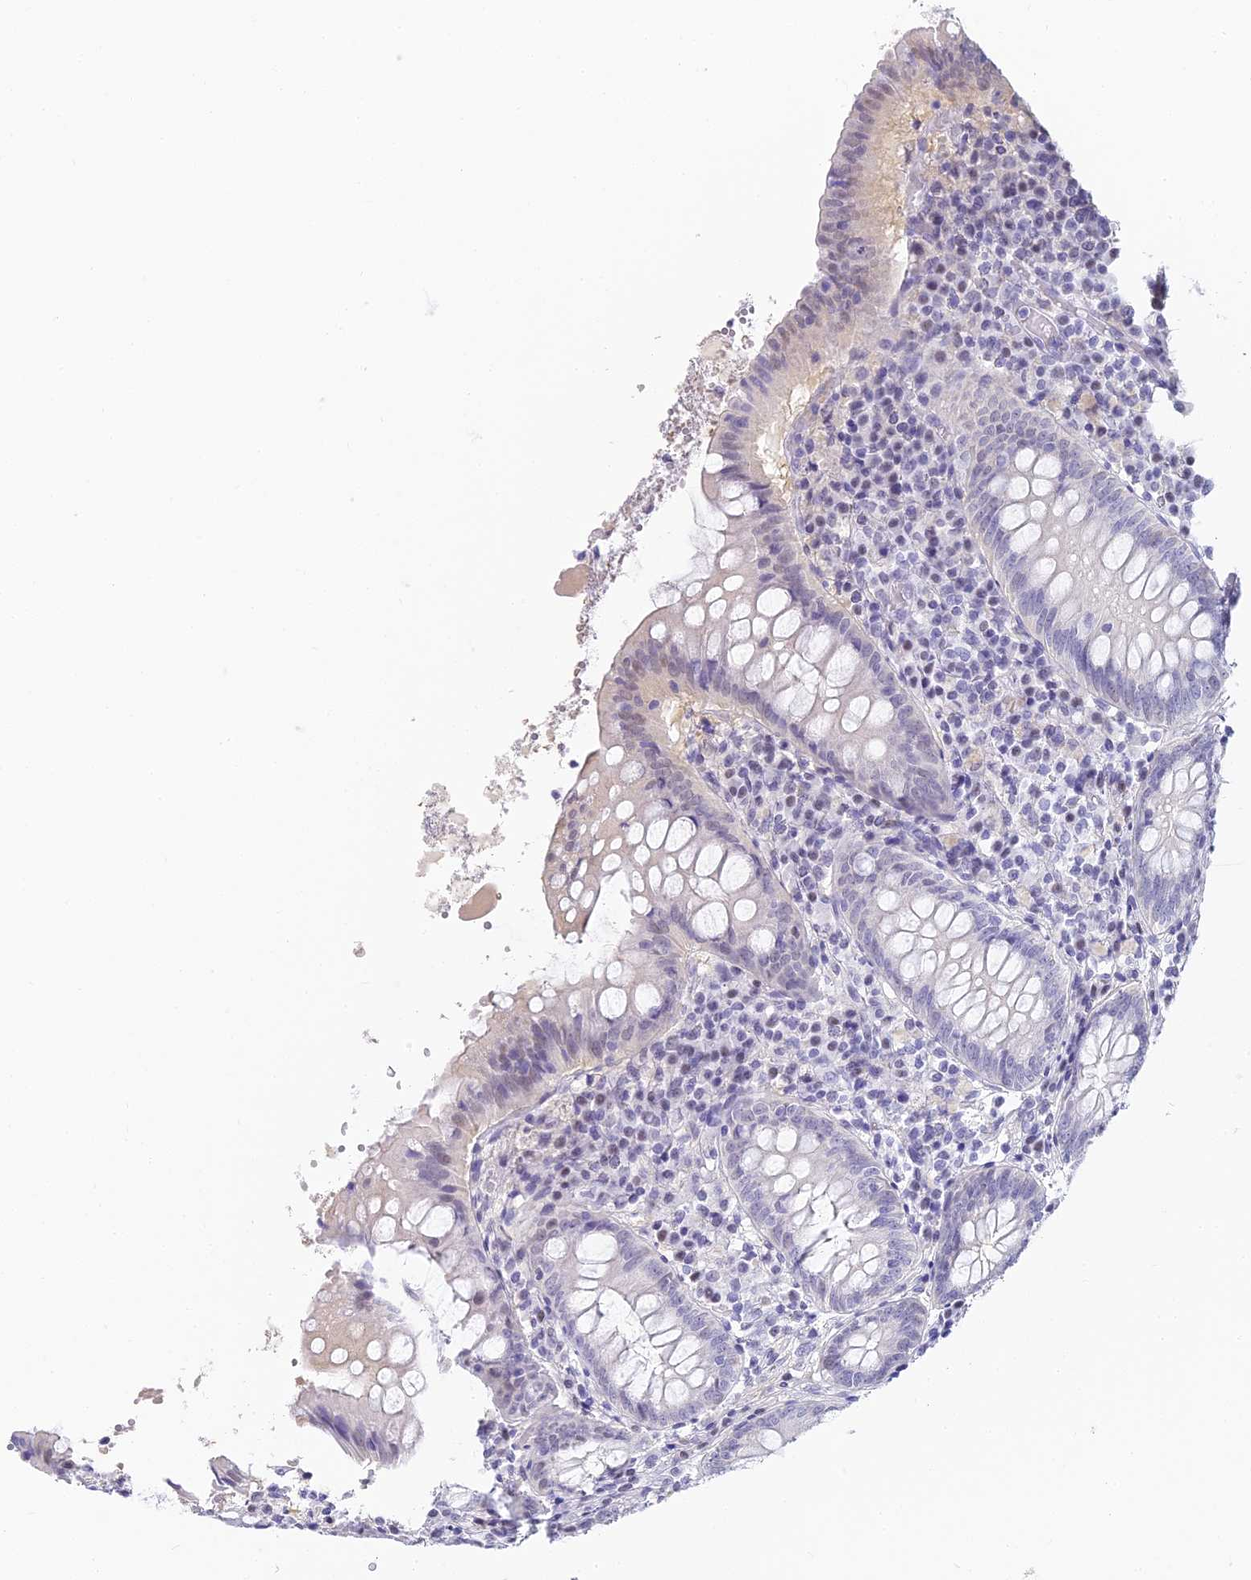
{"staining": {"intensity": "negative", "quantity": "none", "location": "none"}, "tissue": "appendix", "cell_type": "Glandular cells", "image_type": "normal", "snomed": [{"axis": "morphology", "description": "Normal tissue, NOS"}, {"axis": "topography", "description": "Appendix"}], "caption": "Immunohistochemical staining of normal appendix reveals no significant expression in glandular cells. The staining is performed using DAB brown chromogen with nuclei counter-stained in using hematoxylin.", "gene": "ABHD14A", "patient": {"sex": "female", "age": 54}}